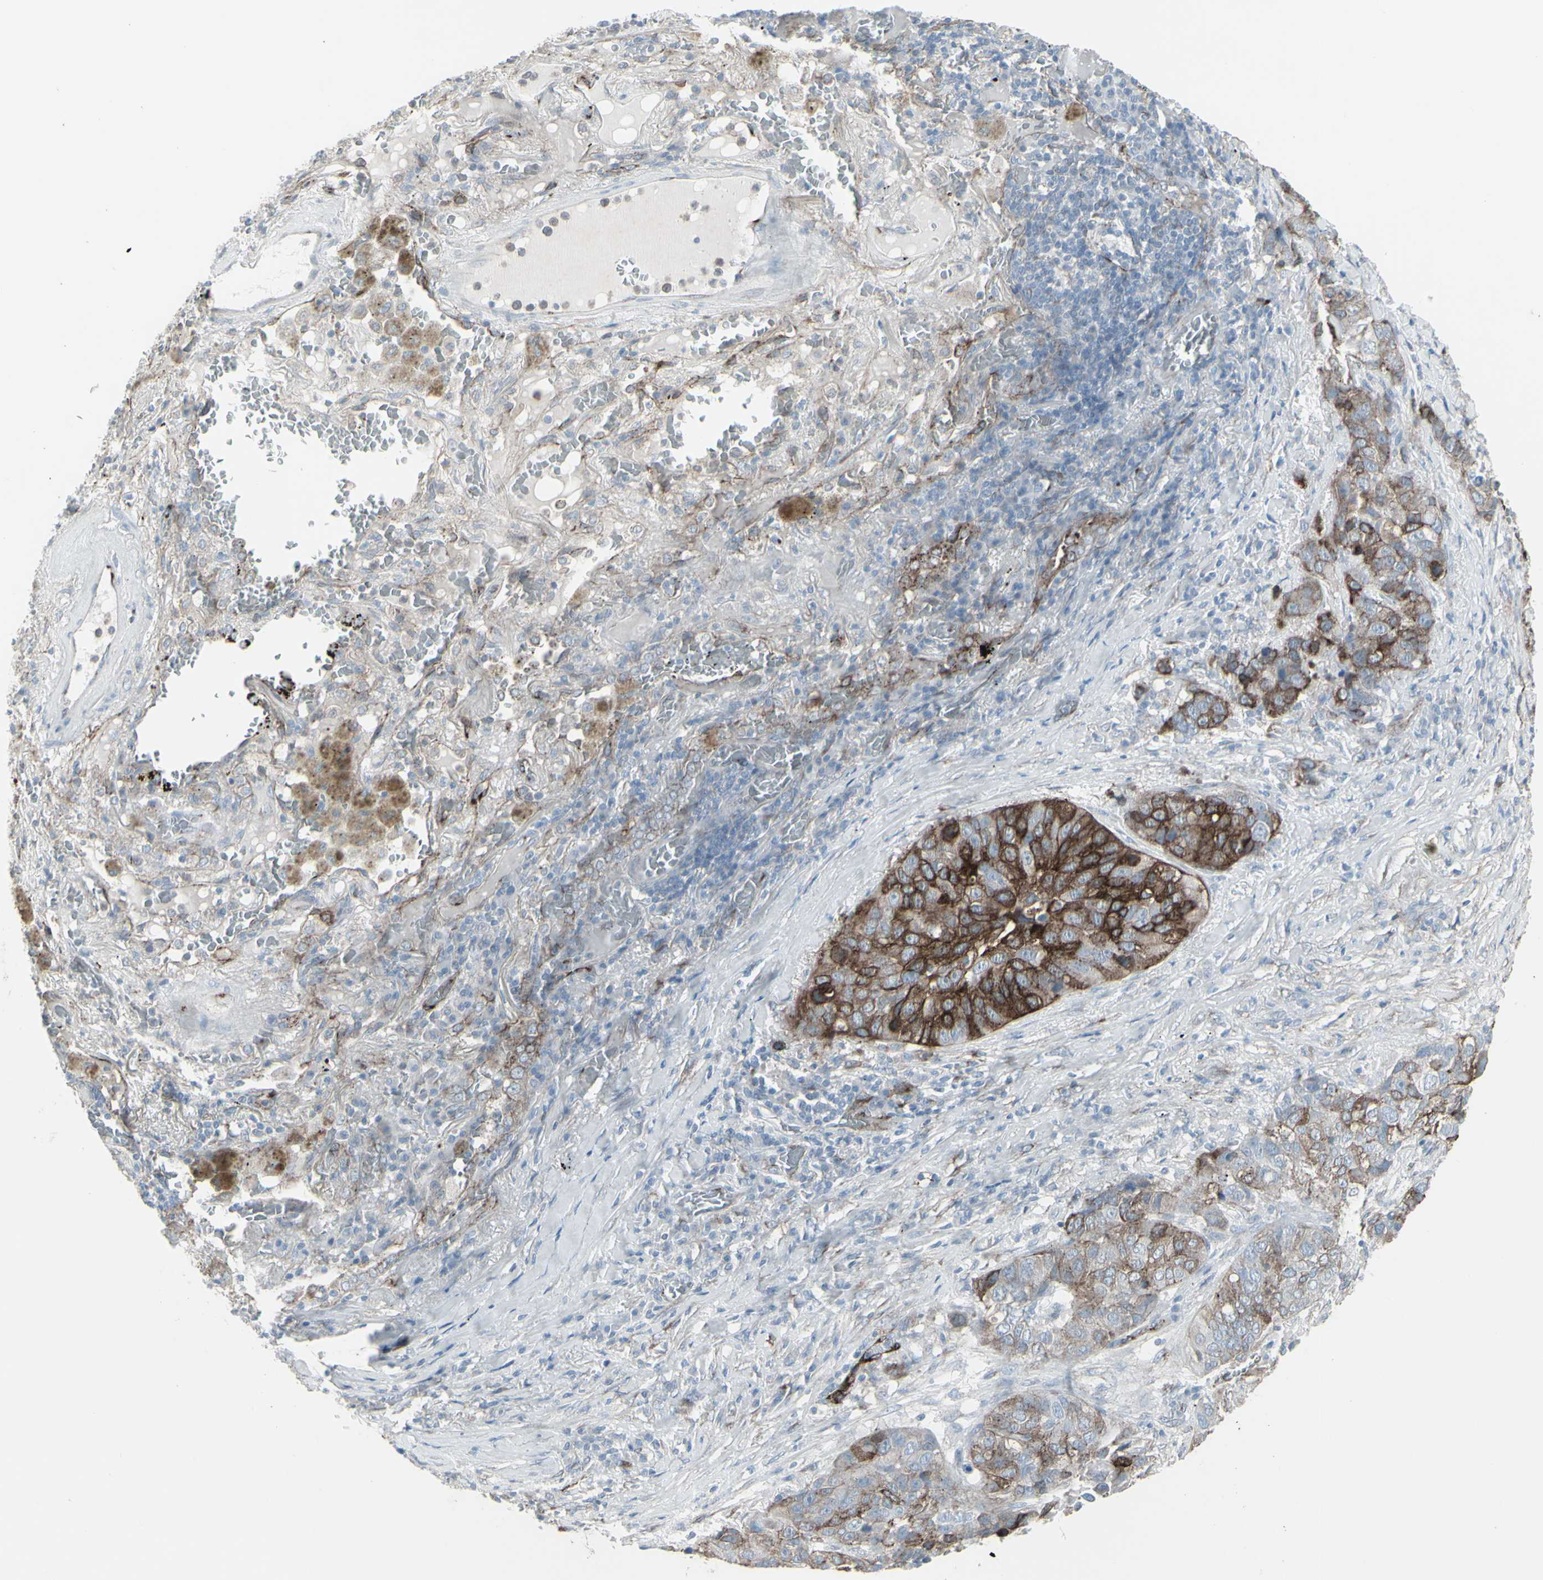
{"staining": {"intensity": "moderate", "quantity": "25%-75%", "location": "cytoplasmic/membranous"}, "tissue": "lung cancer", "cell_type": "Tumor cells", "image_type": "cancer", "snomed": [{"axis": "morphology", "description": "Squamous cell carcinoma, NOS"}, {"axis": "topography", "description": "Lung"}], "caption": "An image showing moderate cytoplasmic/membranous staining in approximately 25%-75% of tumor cells in lung cancer, as visualized by brown immunohistochemical staining.", "gene": "GJA1", "patient": {"sex": "male", "age": 57}}